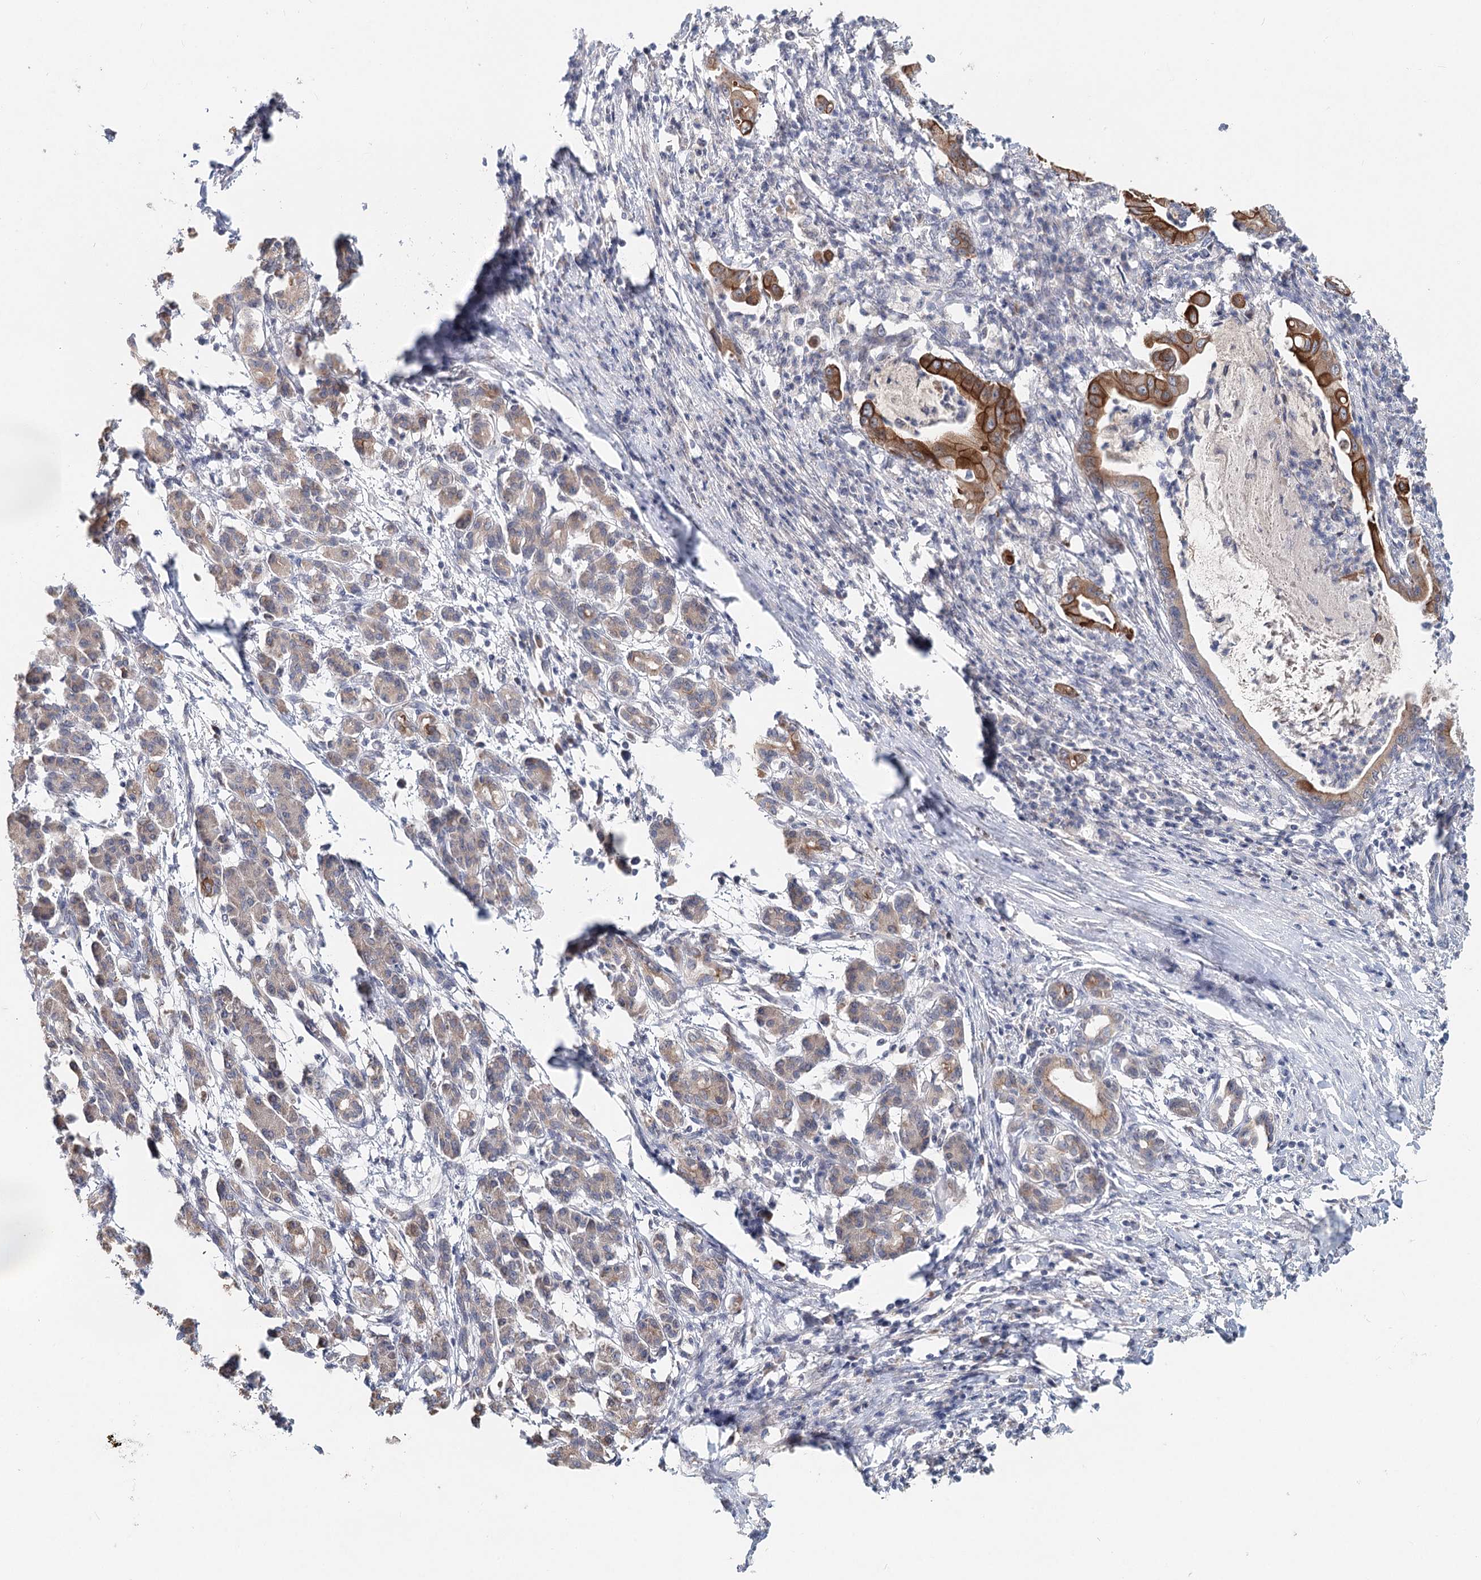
{"staining": {"intensity": "strong", "quantity": "25%-75%", "location": "cytoplasmic/membranous"}, "tissue": "pancreatic cancer", "cell_type": "Tumor cells", "image_type": "cancer", "snomed": [{"axis": "morphology", "description": "Adenocarcinoma, NOS"}, {"axis": "topography", "description": "Pancreas"}], "caption": "A brown stain highlights strong cytoplasmic/membranous positivity of a protein in pancreatic adenocarcinoma tumor cells.", "gene": "FBXO7", "patient": {"sex": "female", "age": 55}}